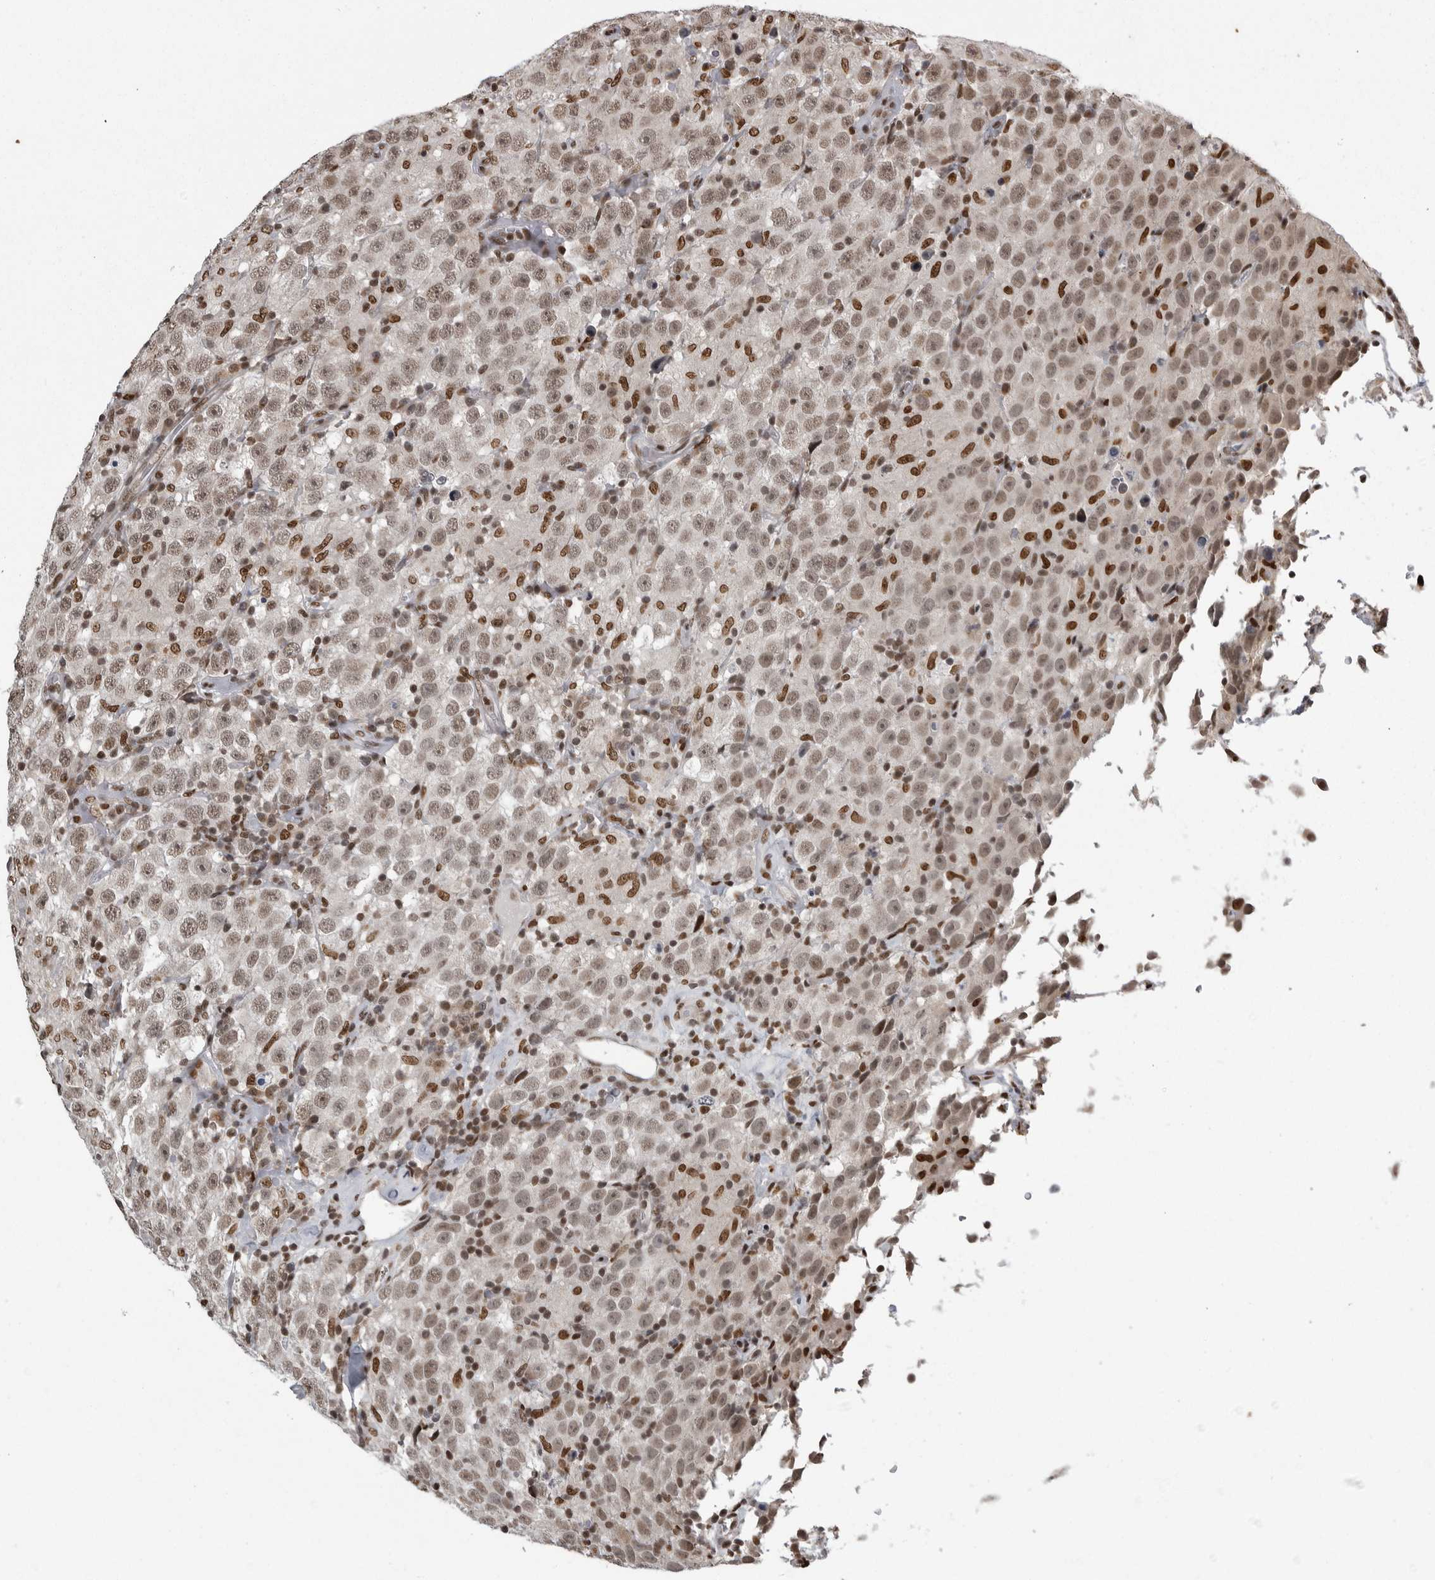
{"staining": {"intensity": "weak", "quantity": ">75%", "location": "nuclear"}, "tissue": "testis cancer", "cell_type": "Tumor cells", "image_type": "cancer", "snomed": [{"axis": "morphology", "description": "Seminoma, NOS"}, {"axis": "topography", "description": "Testis"}], "caption": "Testis seminoma stained with a brown dye reveals weak nuclear positive positivity in approximately >75% of tumor cells.", "gene": "YAF2", "patient": {"sex": "male", "age": 41}}